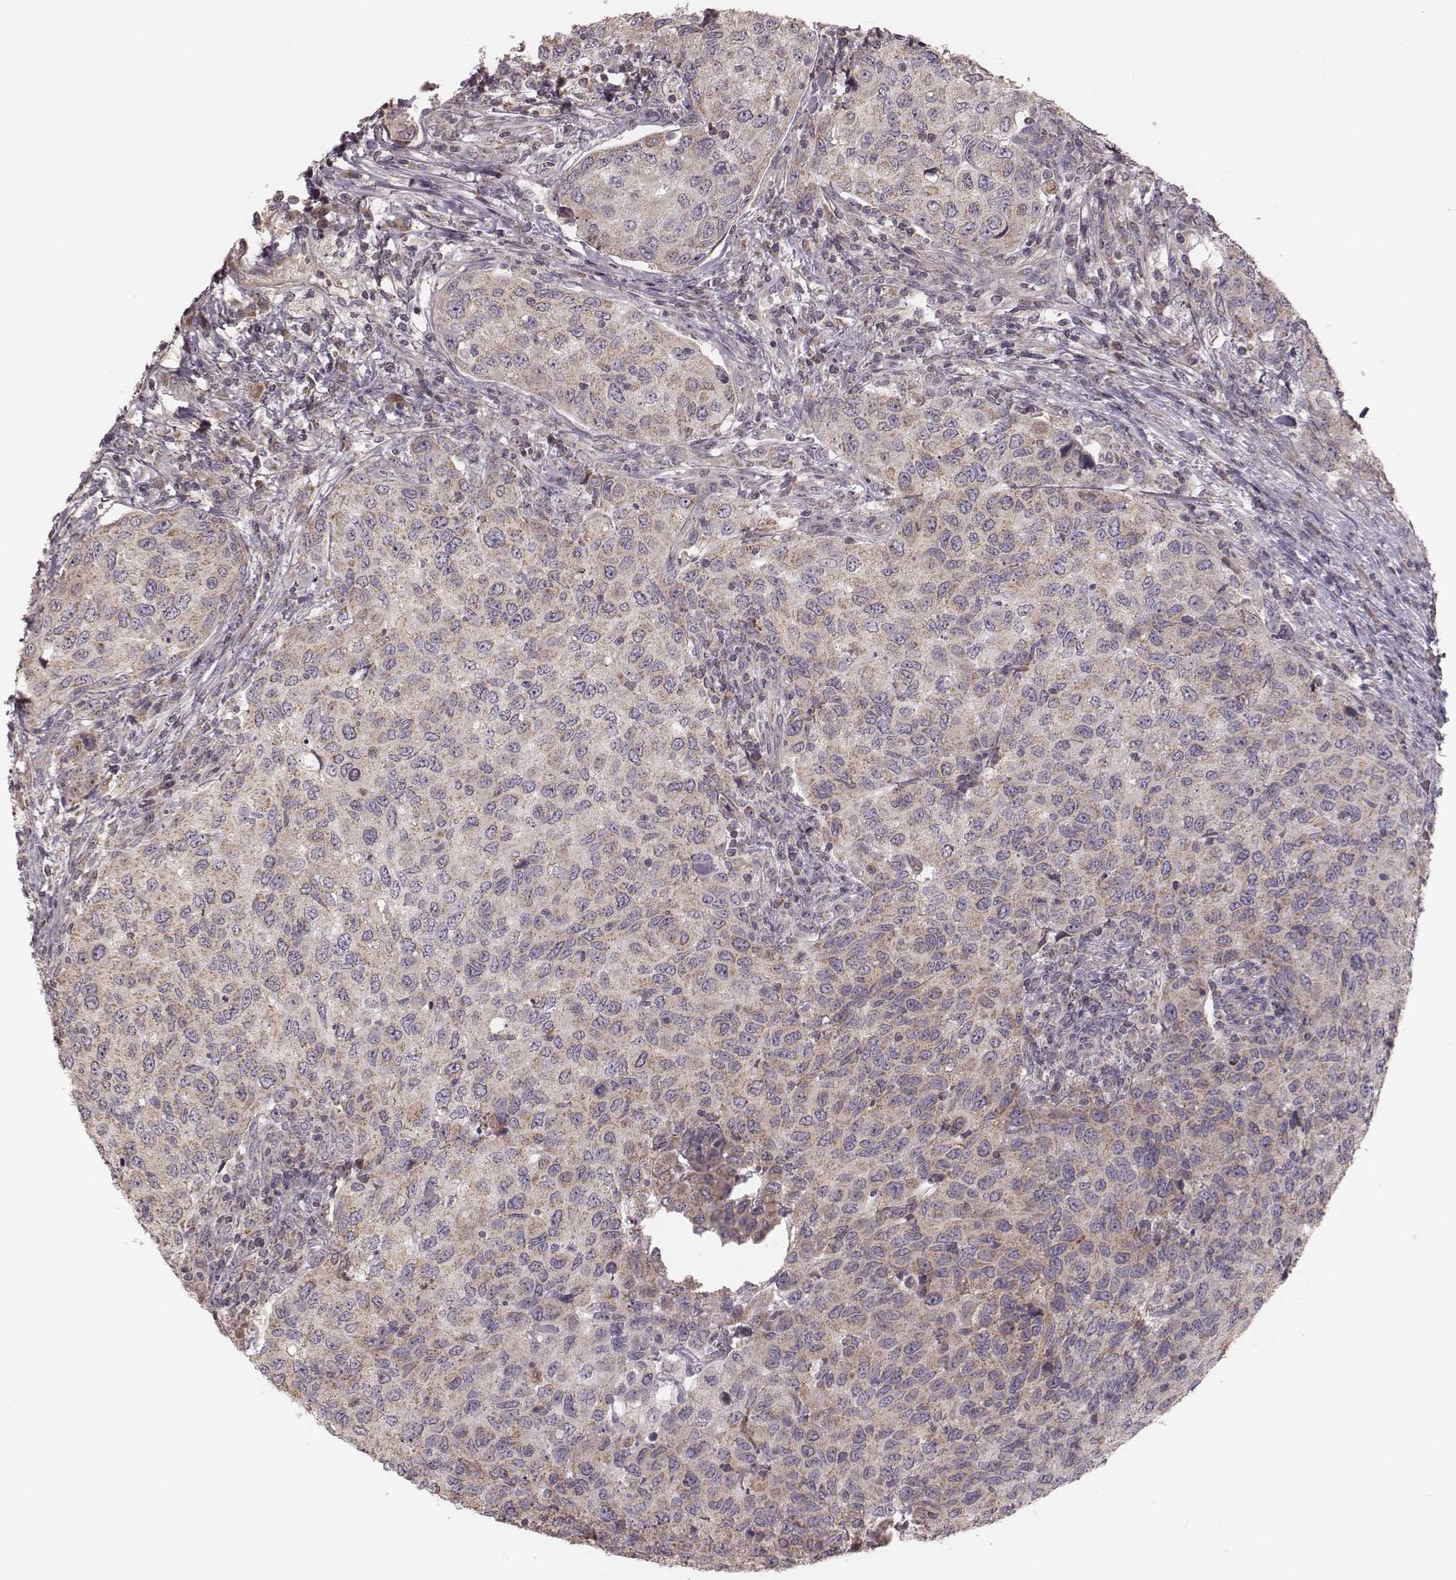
{"staining": {"intensity": "weak", "quantity": "25%-75%", "location": "cytoplasmic/membranous"}, "tissue": "urothelial cancer", "cell_type": "Tumor cells", "image_type": "cancer", "snomed": [{"axis": "morphology", "description": "Urothelial carcinoma, High grade"}, {"axis": "topography", "description": "Urinary bladder"}], "caption": "A high-resolution photomicrograph shows IHC staining of urothelial cancer, which reveals weak cytoplasmic/membranous expression in about 25%-75% of tumor cells.", "gene": "MRPS27", "patient": {"sex": "female", "age": 78}}